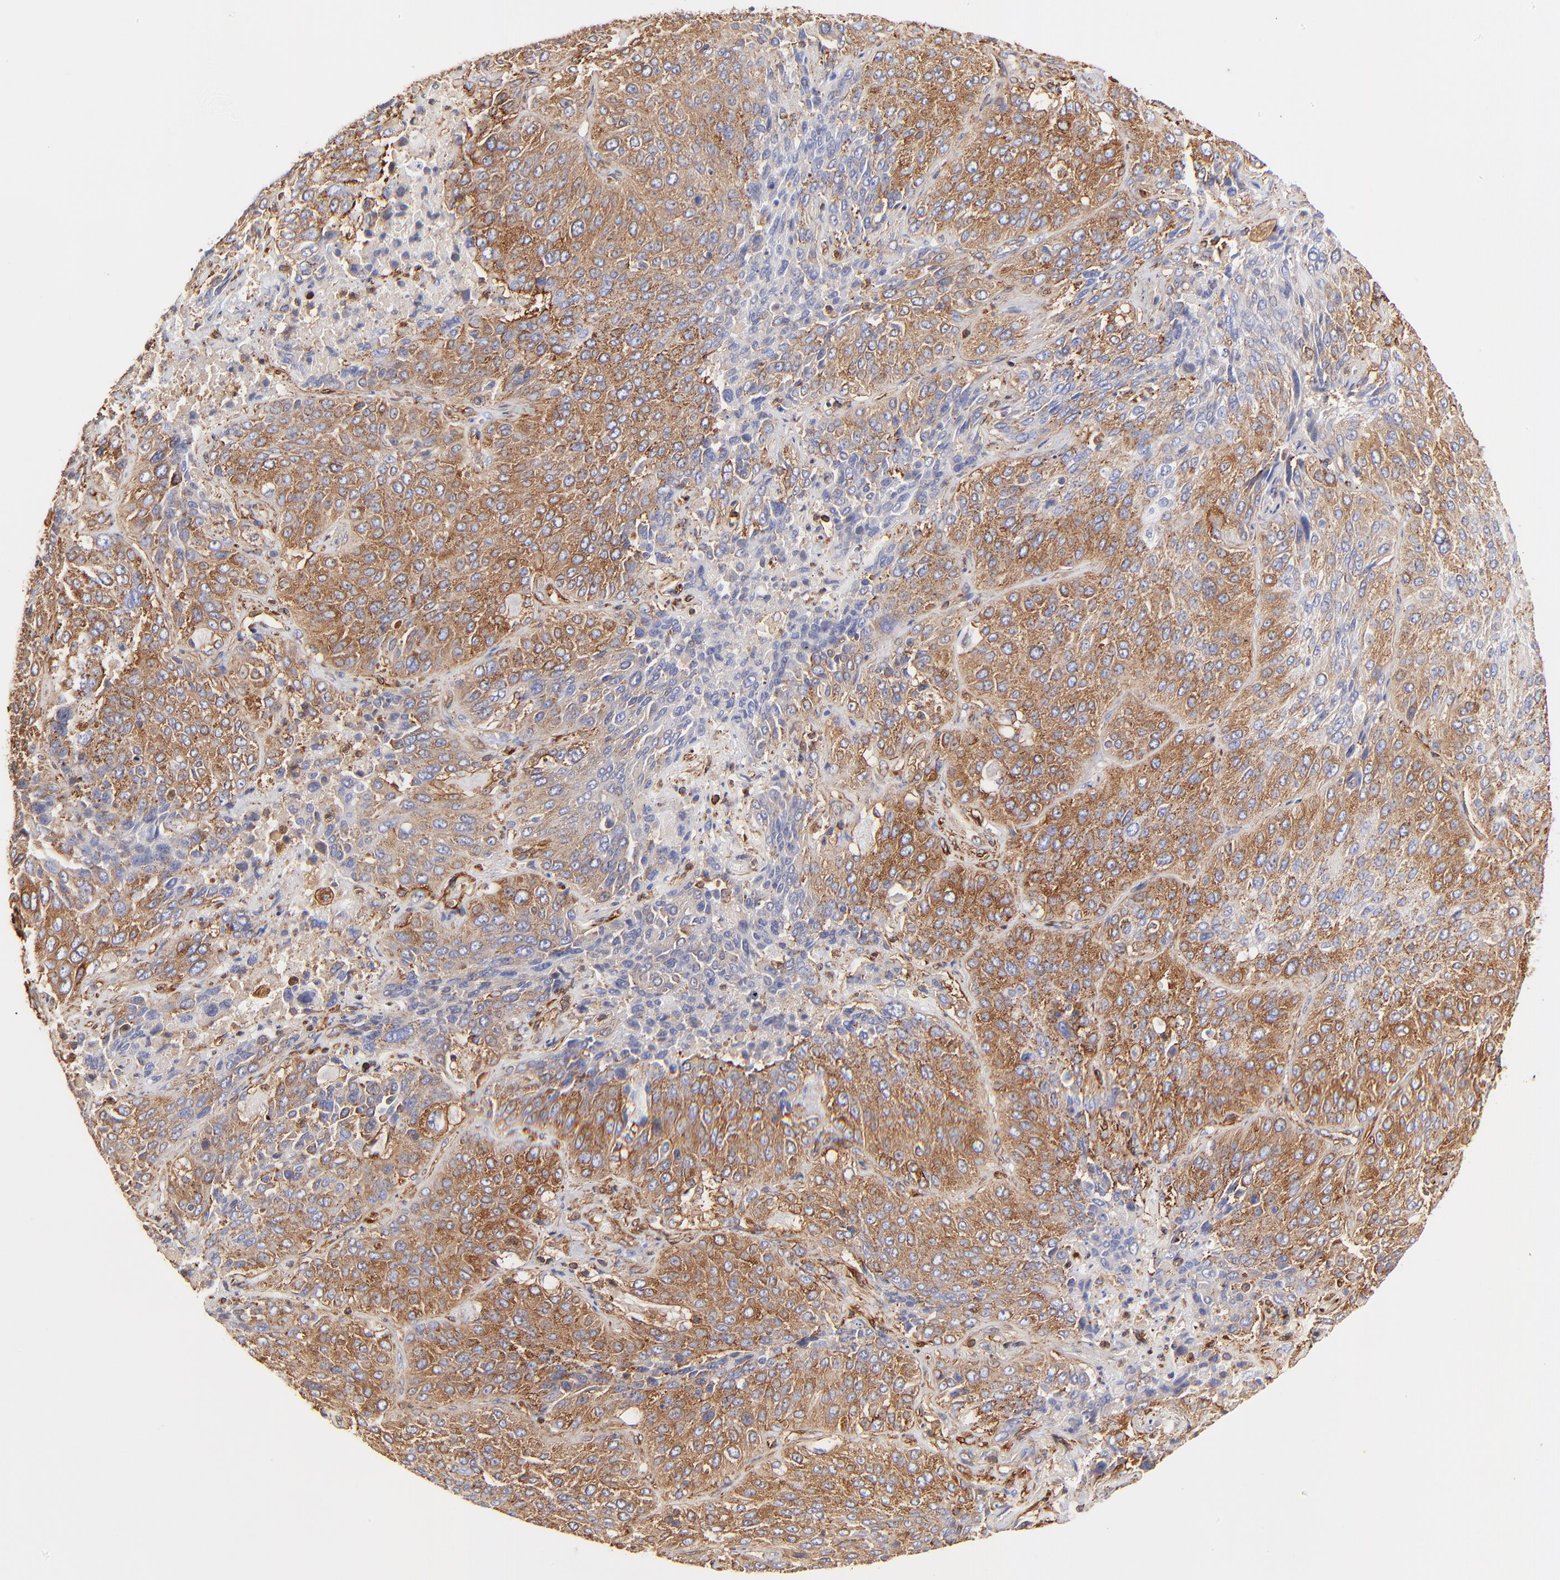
{"staining": {"intensity": "strong", "quantity": ">75%", "location": "cytoplasmic/membranous"}, "tissue": "lung cancer", "cell_type": "Tumor cells", "image_type": "cancer", "snomed": [{"axis": "morphology", "description": "Squamous cell carcinoma, NOS"}, {"axis": "topography", "description": "Lung"}], "caption": "A brown stain labels strong cytoplasmic/membranous staining of a protein in human lung cancer tumor cells. (DAB (3,3'-diaminobenzidine) = brown stain, brightfield microscopy at high magnification).", "gene": "FLNA", "patient": {"sex": "male", "age": 54}}